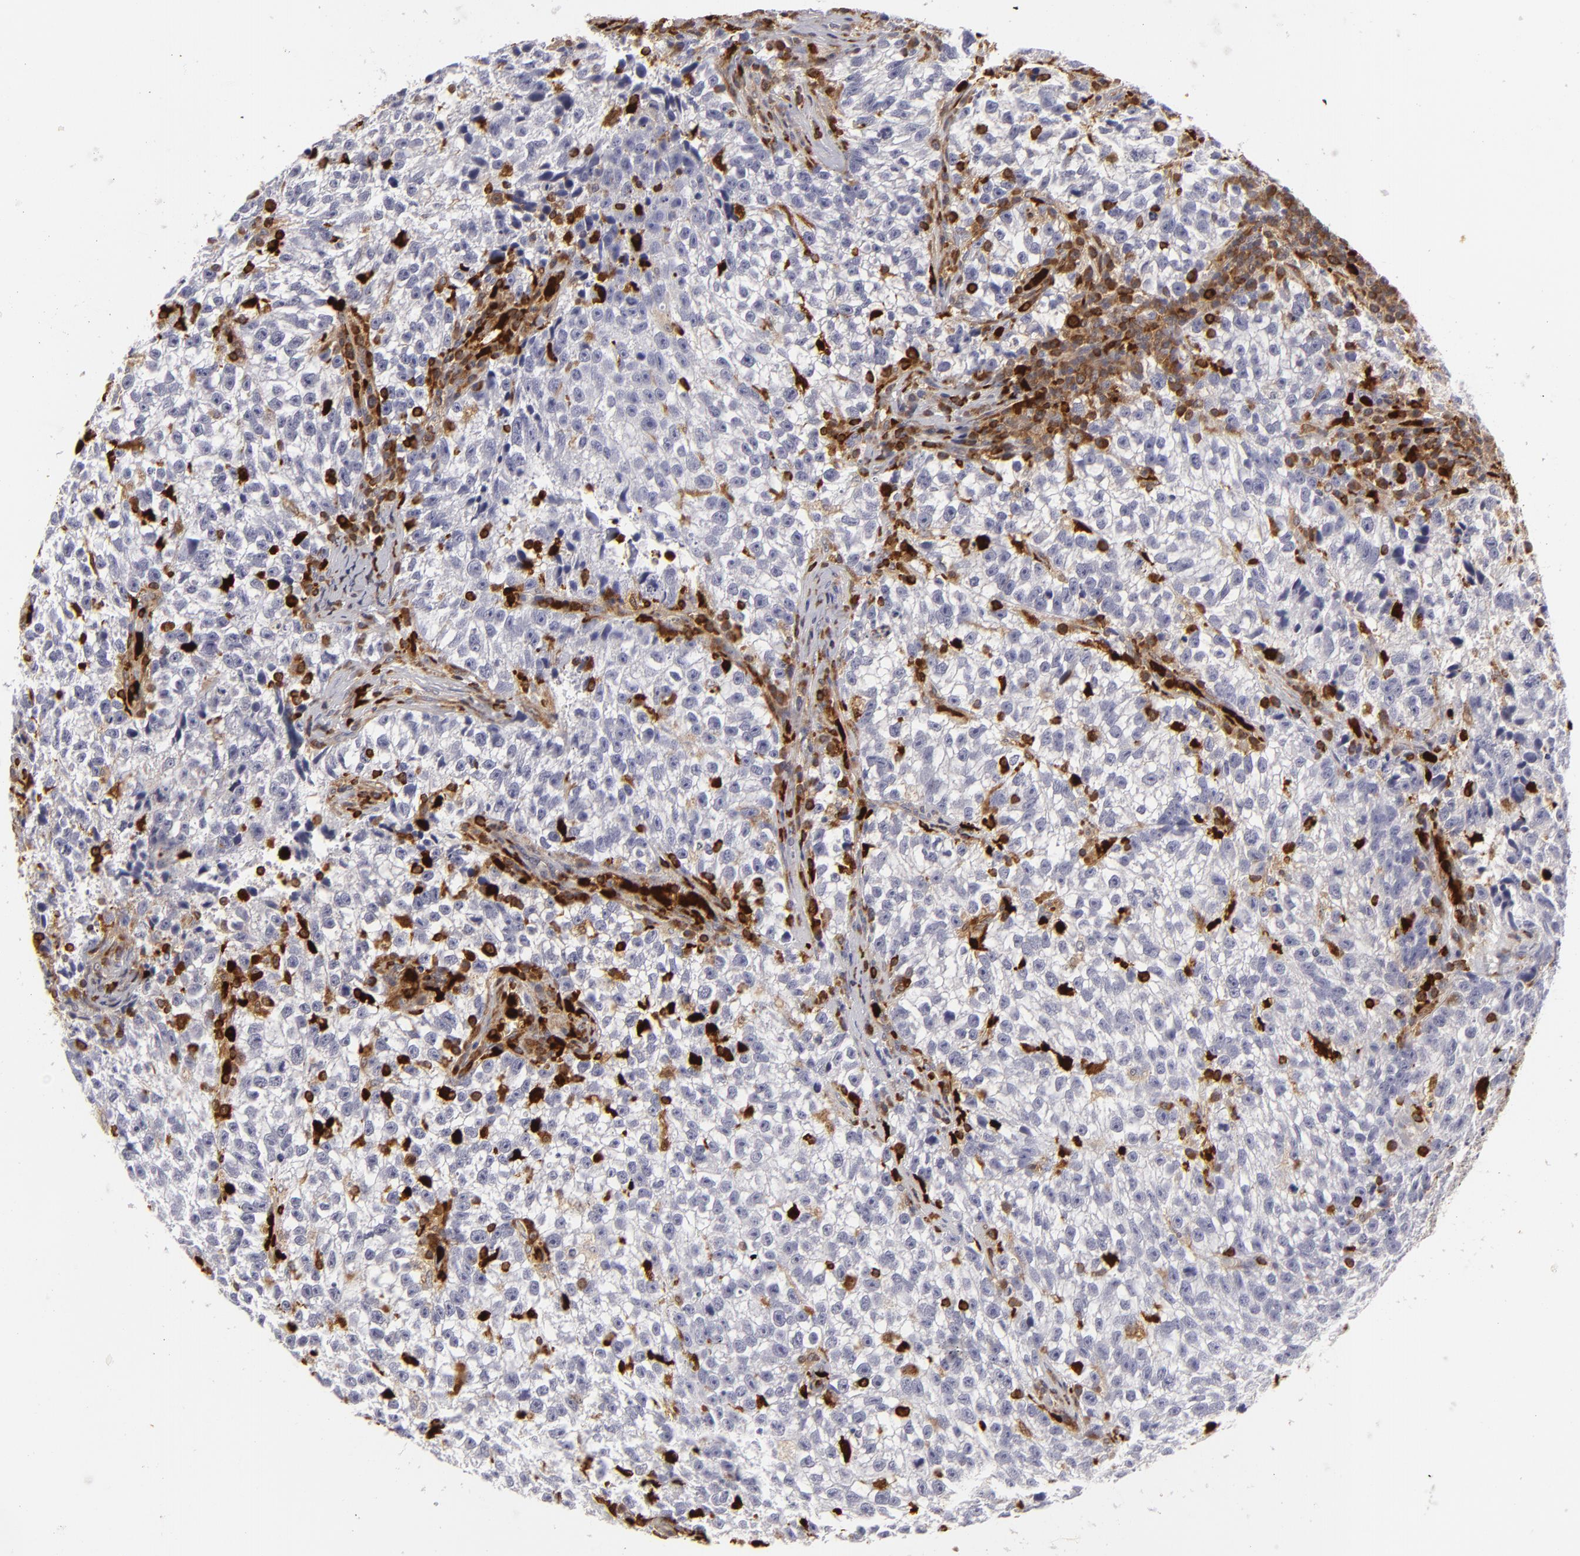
{"staining": {"intensity": "negative", "quantity": "none", "location": "none"}, "tissue": "testis cancer", "cell_type": "Tumor cells", "image_type": "cancer", "snomed": [{"axis": "morphology", "description": "Seminoma, NOS"}, {"axis": "topography", "description": "Testis"}], "caption": "Tumor cells are negative for protein expression in human testis cancer. (DAB (3,3'-diaminobenzidine) immunohistochemistry (IHC) visualized using brightfield microscopy, high magnification).", "gene": "APOBEC3G", "patient": {"sex": "male", "age": 38}}